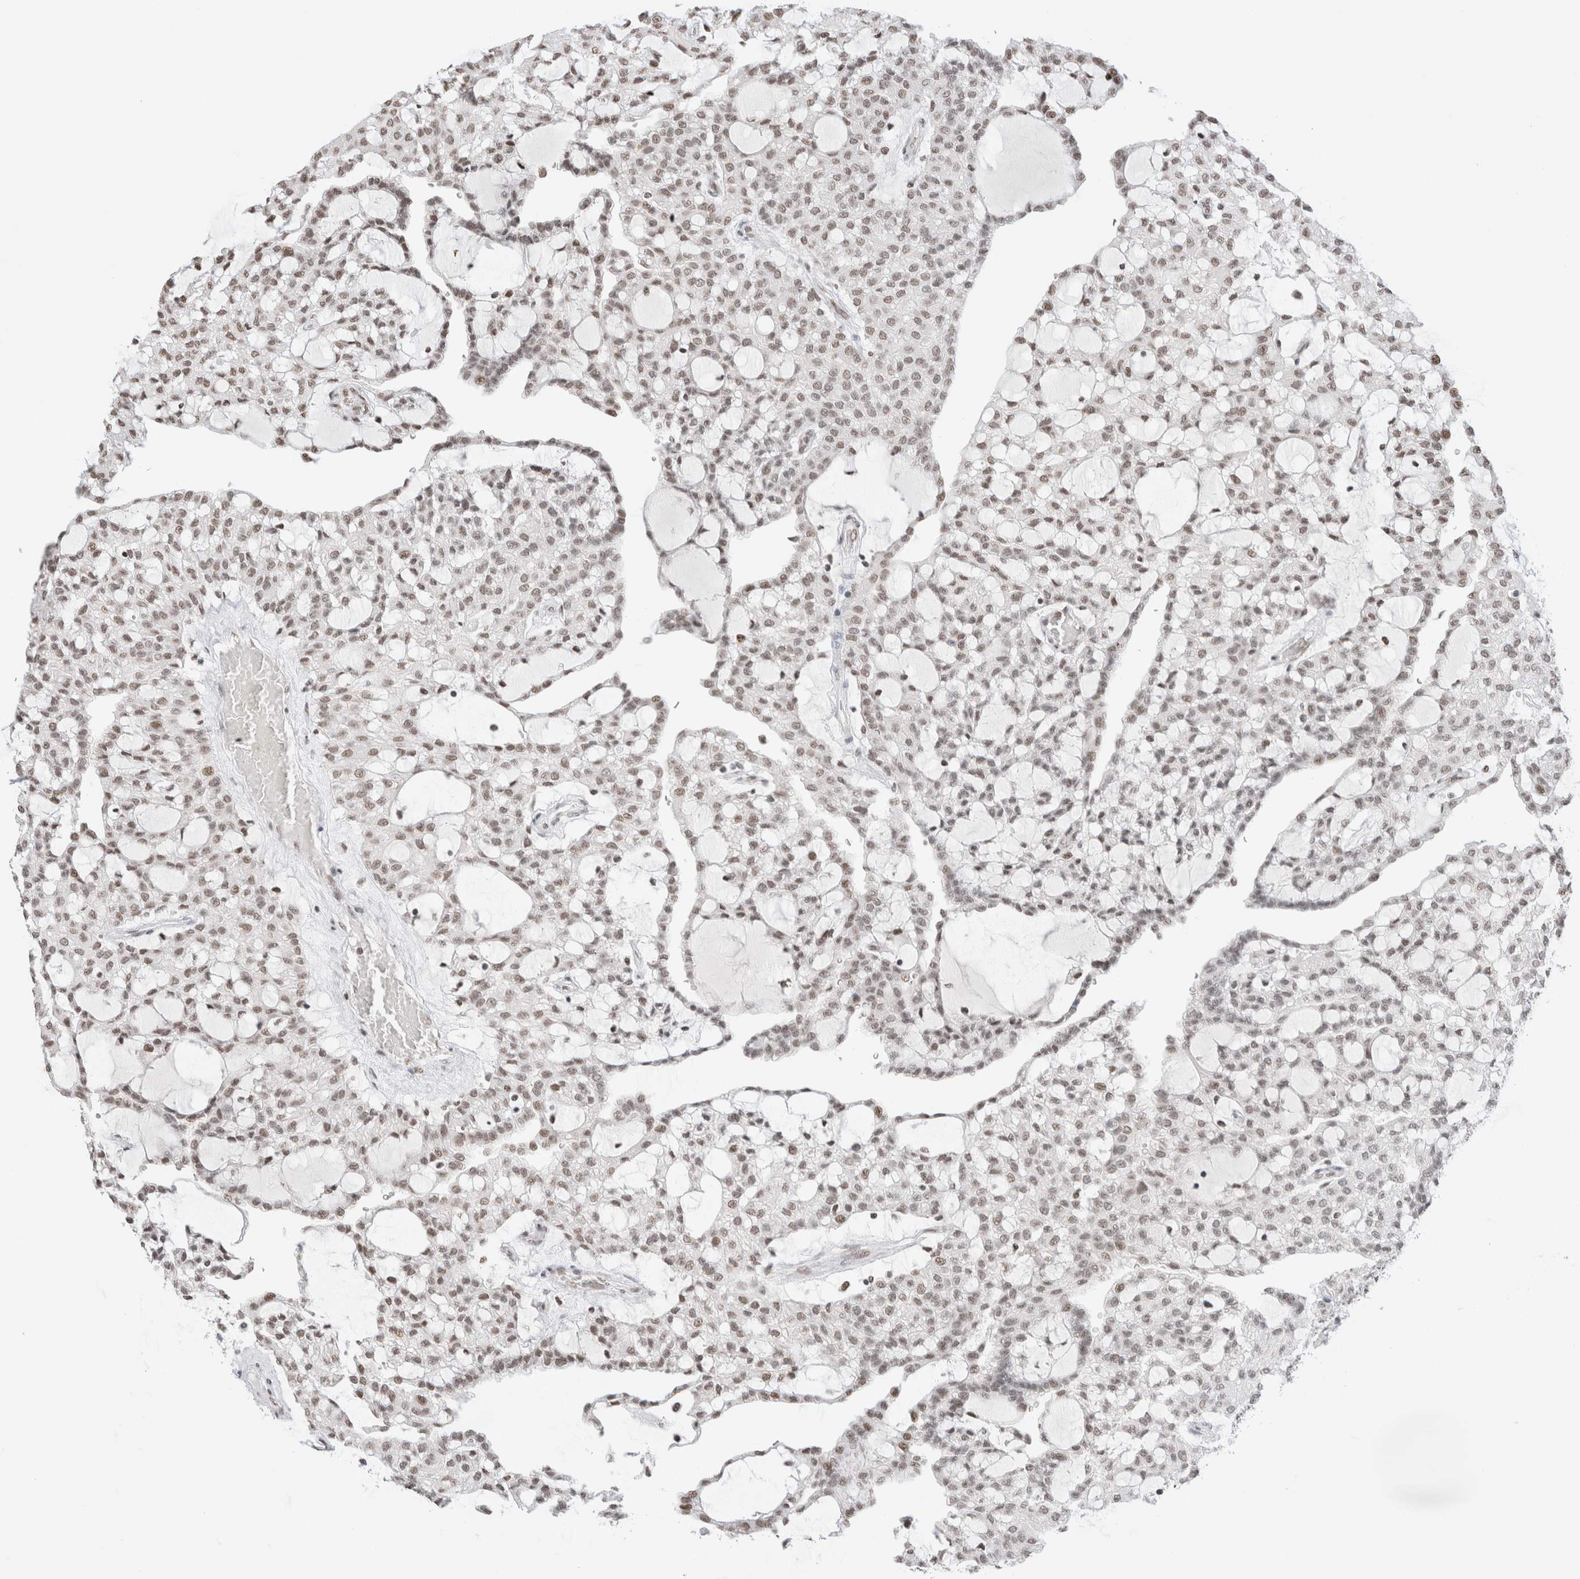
{"staining": {"intensity": "moderate", "quantity": ">75%", "location": "nuclear"}, "tissue": "renal cancer", "cell_type": "Tumor cells", "image_type": "cancer", "snomed": [{"axis": "morphology", "description": "Adenocarcinoma, NOS"}, {"axis": "topography", "description": "Kidney"}], "caption": "Tumor cells exhibit moderate nuclear positivity in approximately >75% of cells in renal cancer (adenocarcinoma).", "gene": "SUPT3H", "patient": {"sex": "male", "age": 63}}